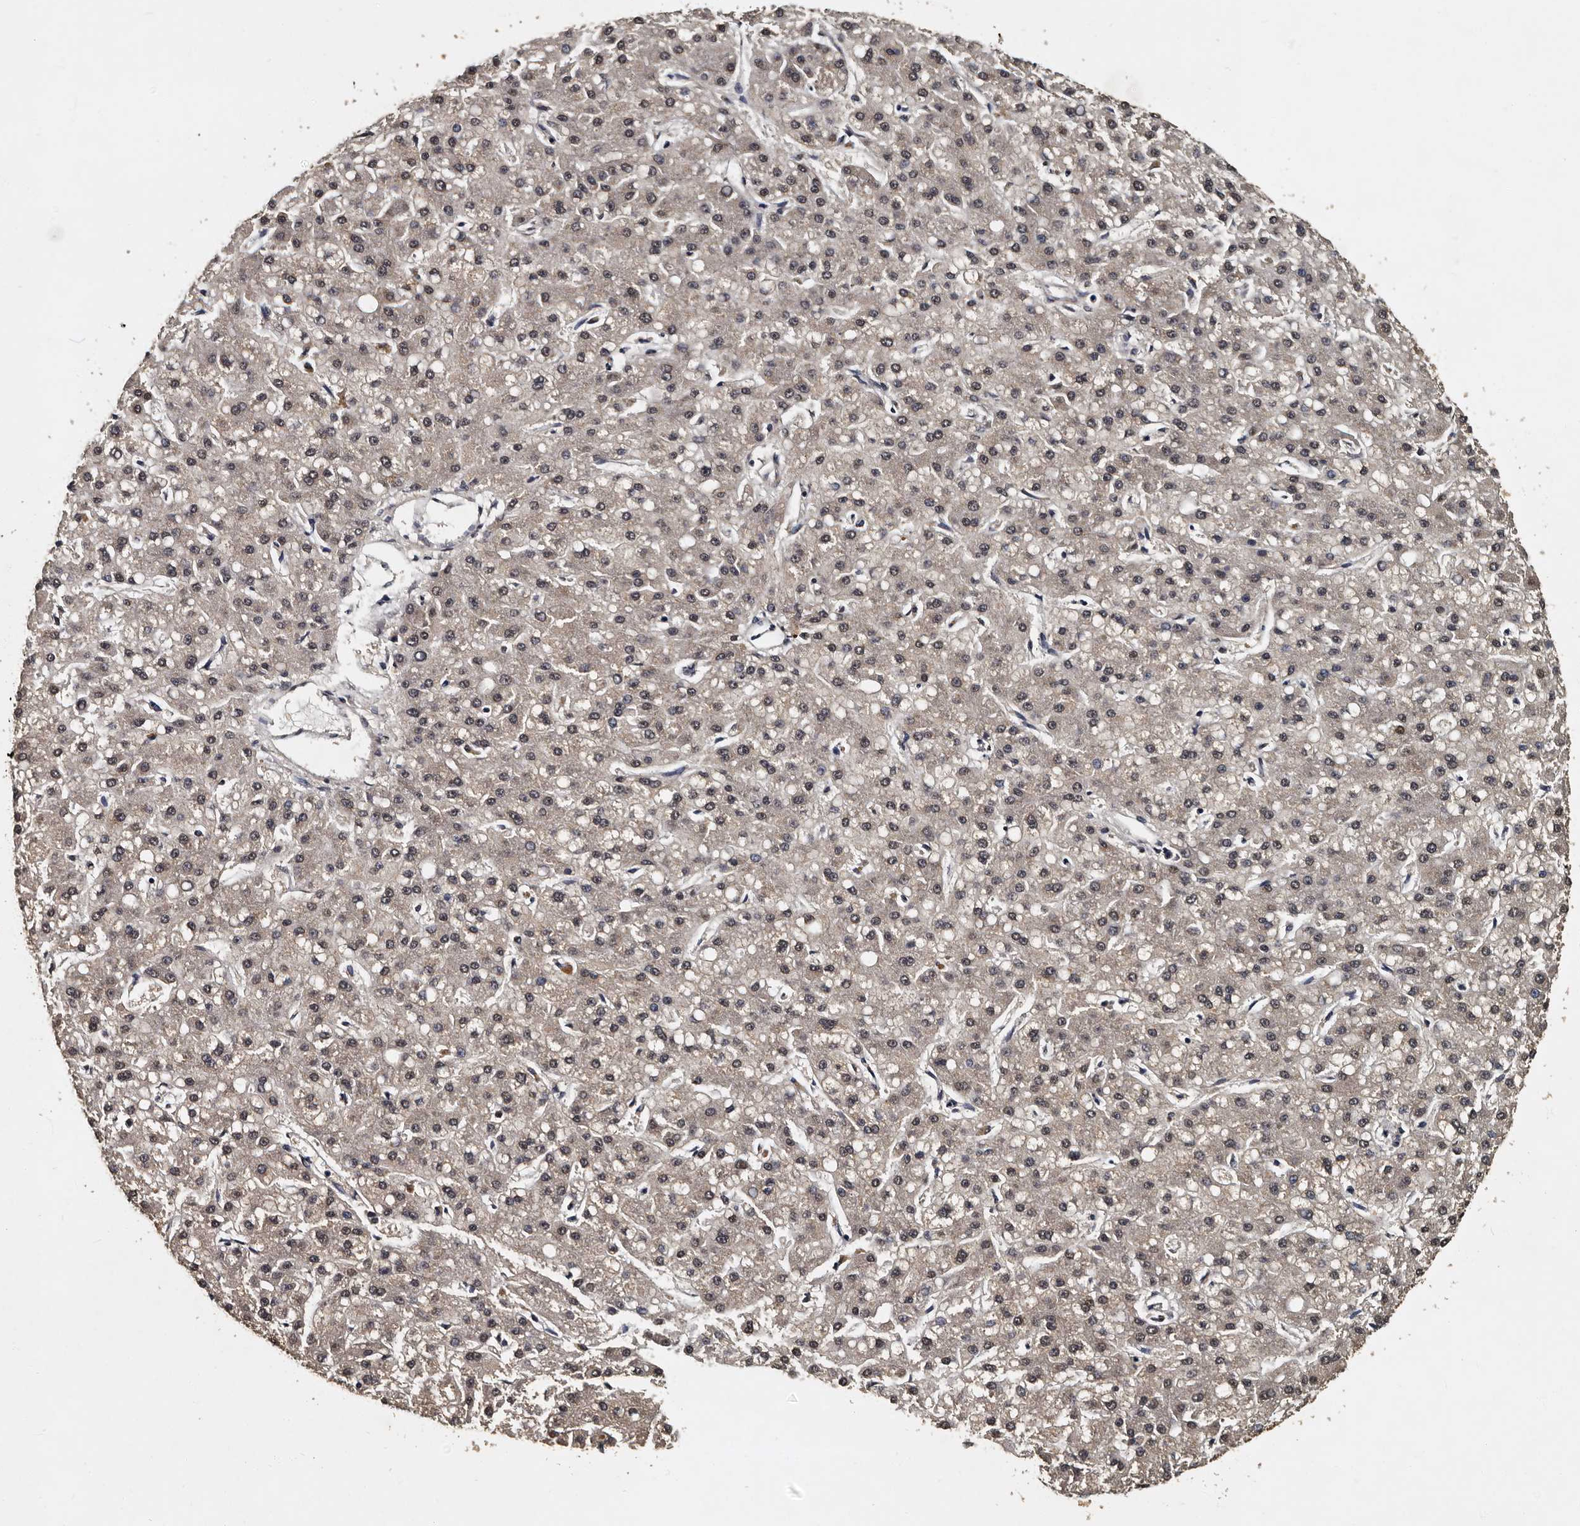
{"staining": {"intensity": "weak", "quantity": ">75%", "location": "cytoplasmic/membranous,nuclear"}, "tissue": "liver cancer", "cell_type": "Tumor cells", "image_type": "cancer", "snomed": [{"axis": "morphology", "description": "Carcinoma, Hepatocellular, NOS"}, {"axis": "topography", "description": "Liver"}], "caption": "Liver hepatocellular carcinoma stained for a protein shows weak cytoplasmic/membranous and nuclear positivity in tumor cells. (Brightfield microscopy of DAB IHC at high magnification).", "gene": "CPNE3", "patient": {"sex": "male", "age": 67}}